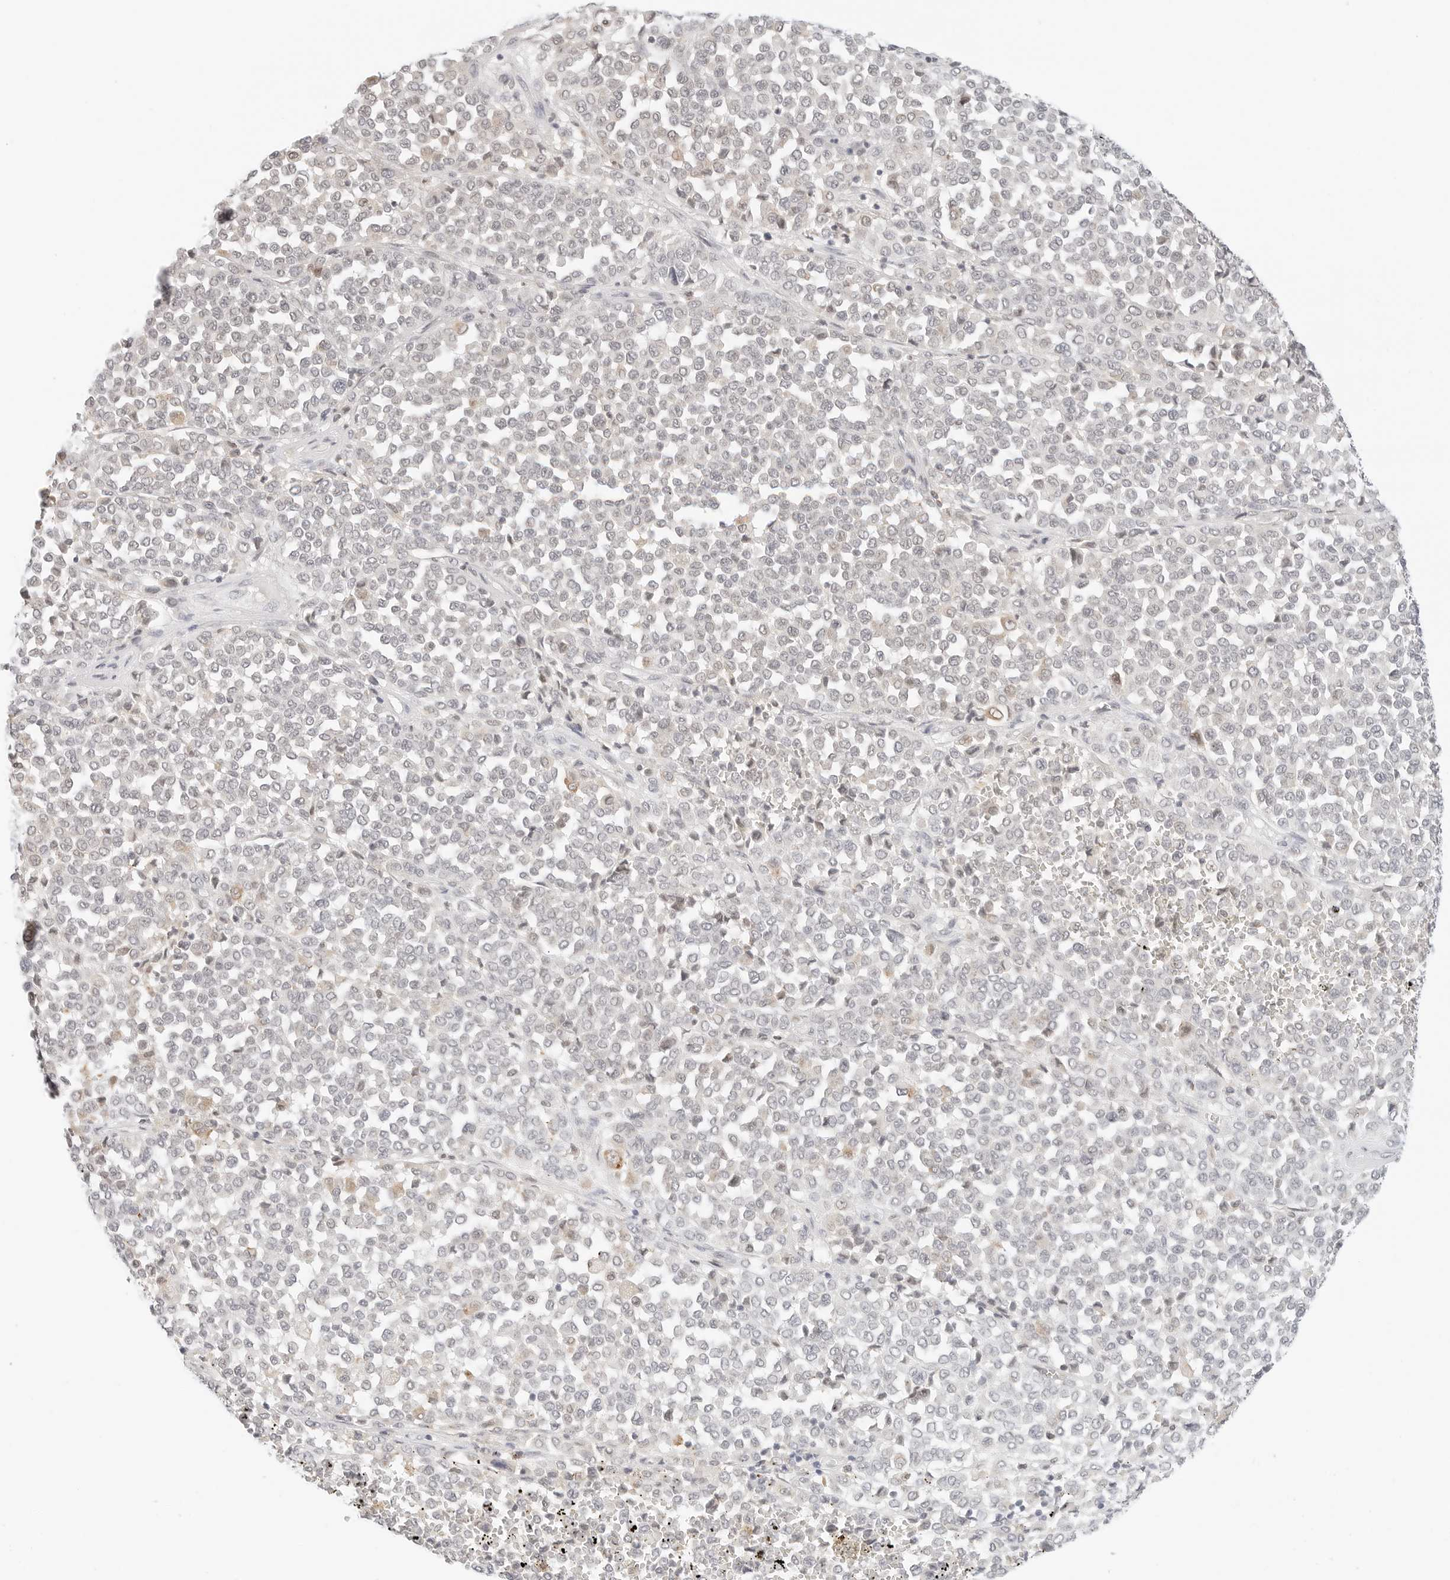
{"staining": {"intensity": "negative", "quantity": "none", "location": "none"}, "tissue": "melanoma", "cell_type": "Tumor cells", "image_type": "cancer", "snomed": [{"axis": "morphology", "description": "Malignant melanoma, Metastatic site"}, {"axis": "topography", "description": "Pancreas"}], "caption": "DAB immunohistochemical staining of human malignant melanoma (metastatic site) exhibits no significant expression in tumor cells.", "gene": "NEO1", "patient": {"sex": "female", "age": 30}}